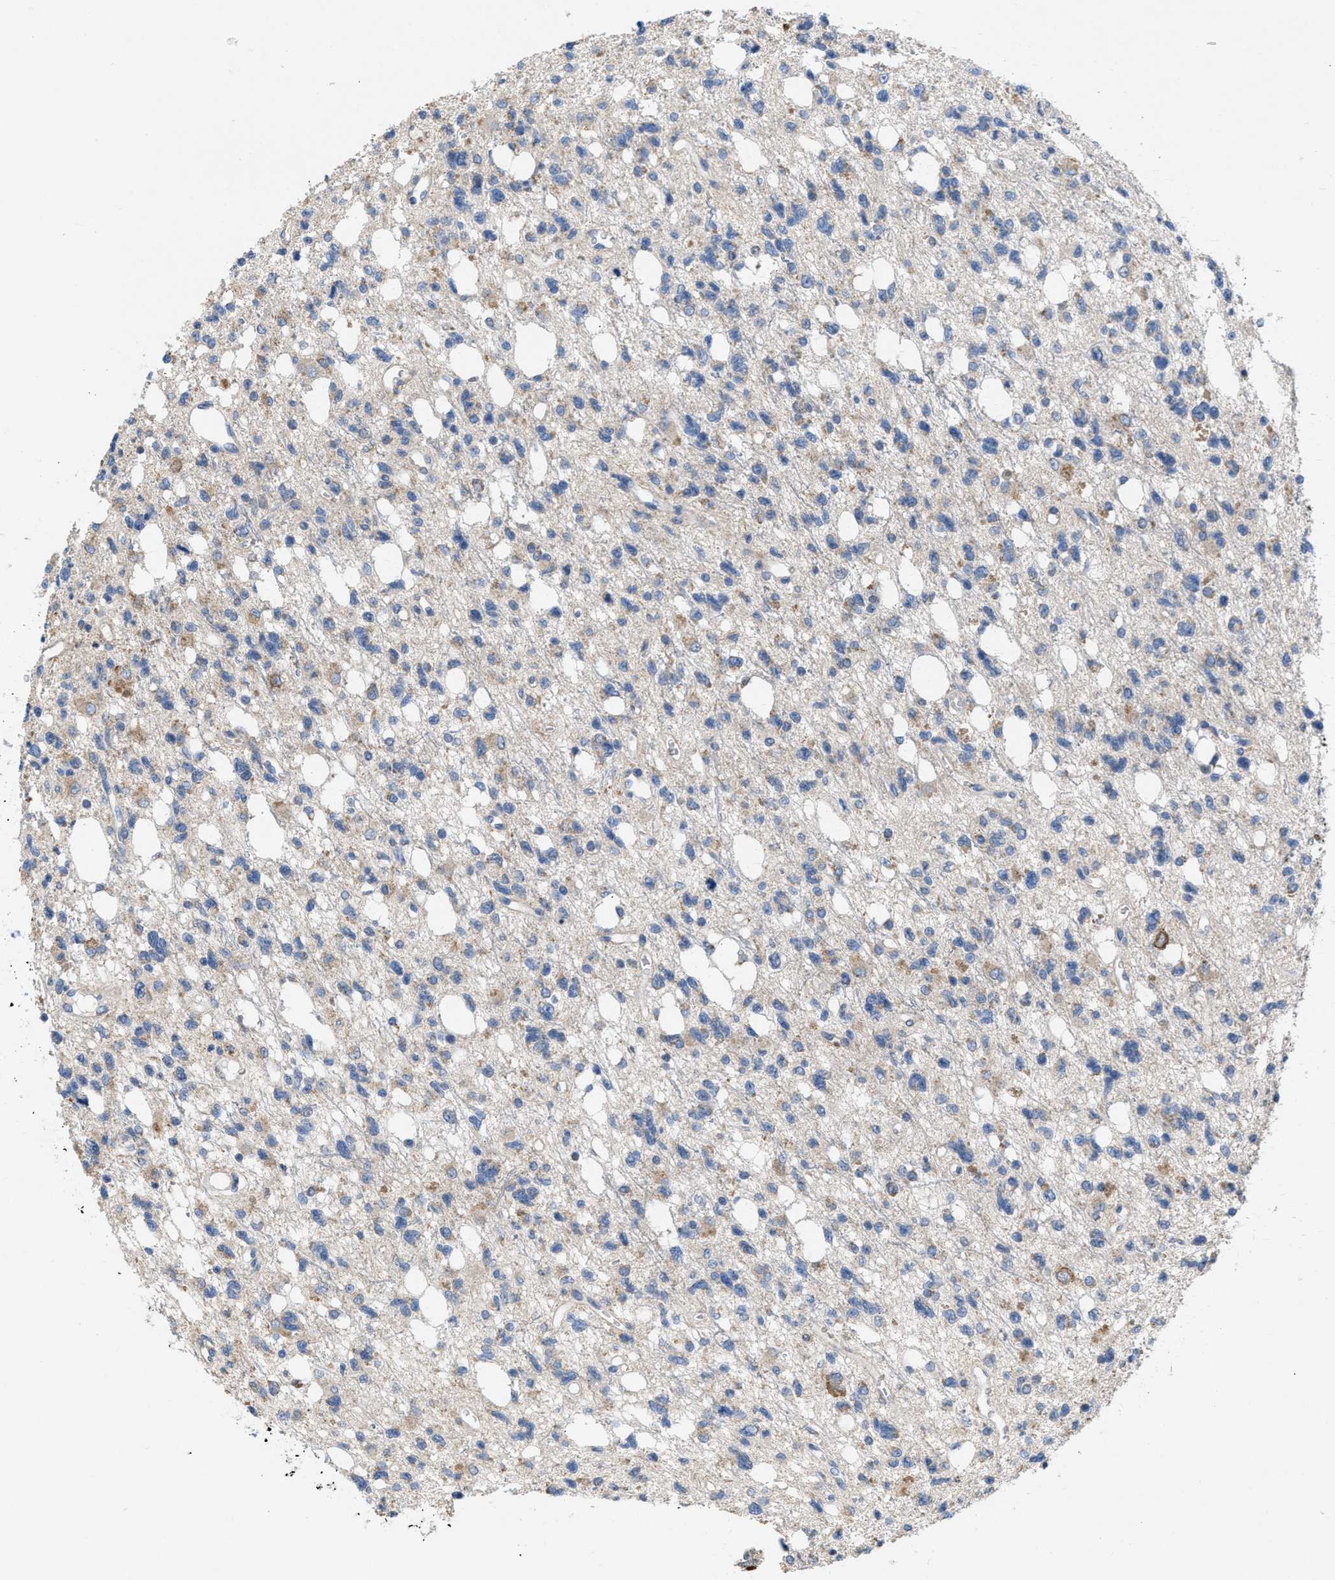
{"staining": {"intensity": "weak", "quantity": "<25%", "location": "cytoplasmic/membranous"}, "tissue": "glioma", "cell_type": "Tumor cells", "image_type": "cancer", "snomed": [{"axis": "morphology", "description": "Glioma, malignant, High grade"}, {"axis": "topography", "description": "Brain"}], "caption": "High power microscopy micrograph of an immunohistochemistry (IHC) image of high-grade glioma (malignant), revealing no significant positivity in tumor cells. (Brightfield microscopy of DAB (3,3'-diaminobenzidine) IHC at high magnification).", "gene": "DYNC2I1", "patient": {"sex": "female", "age": 62}}